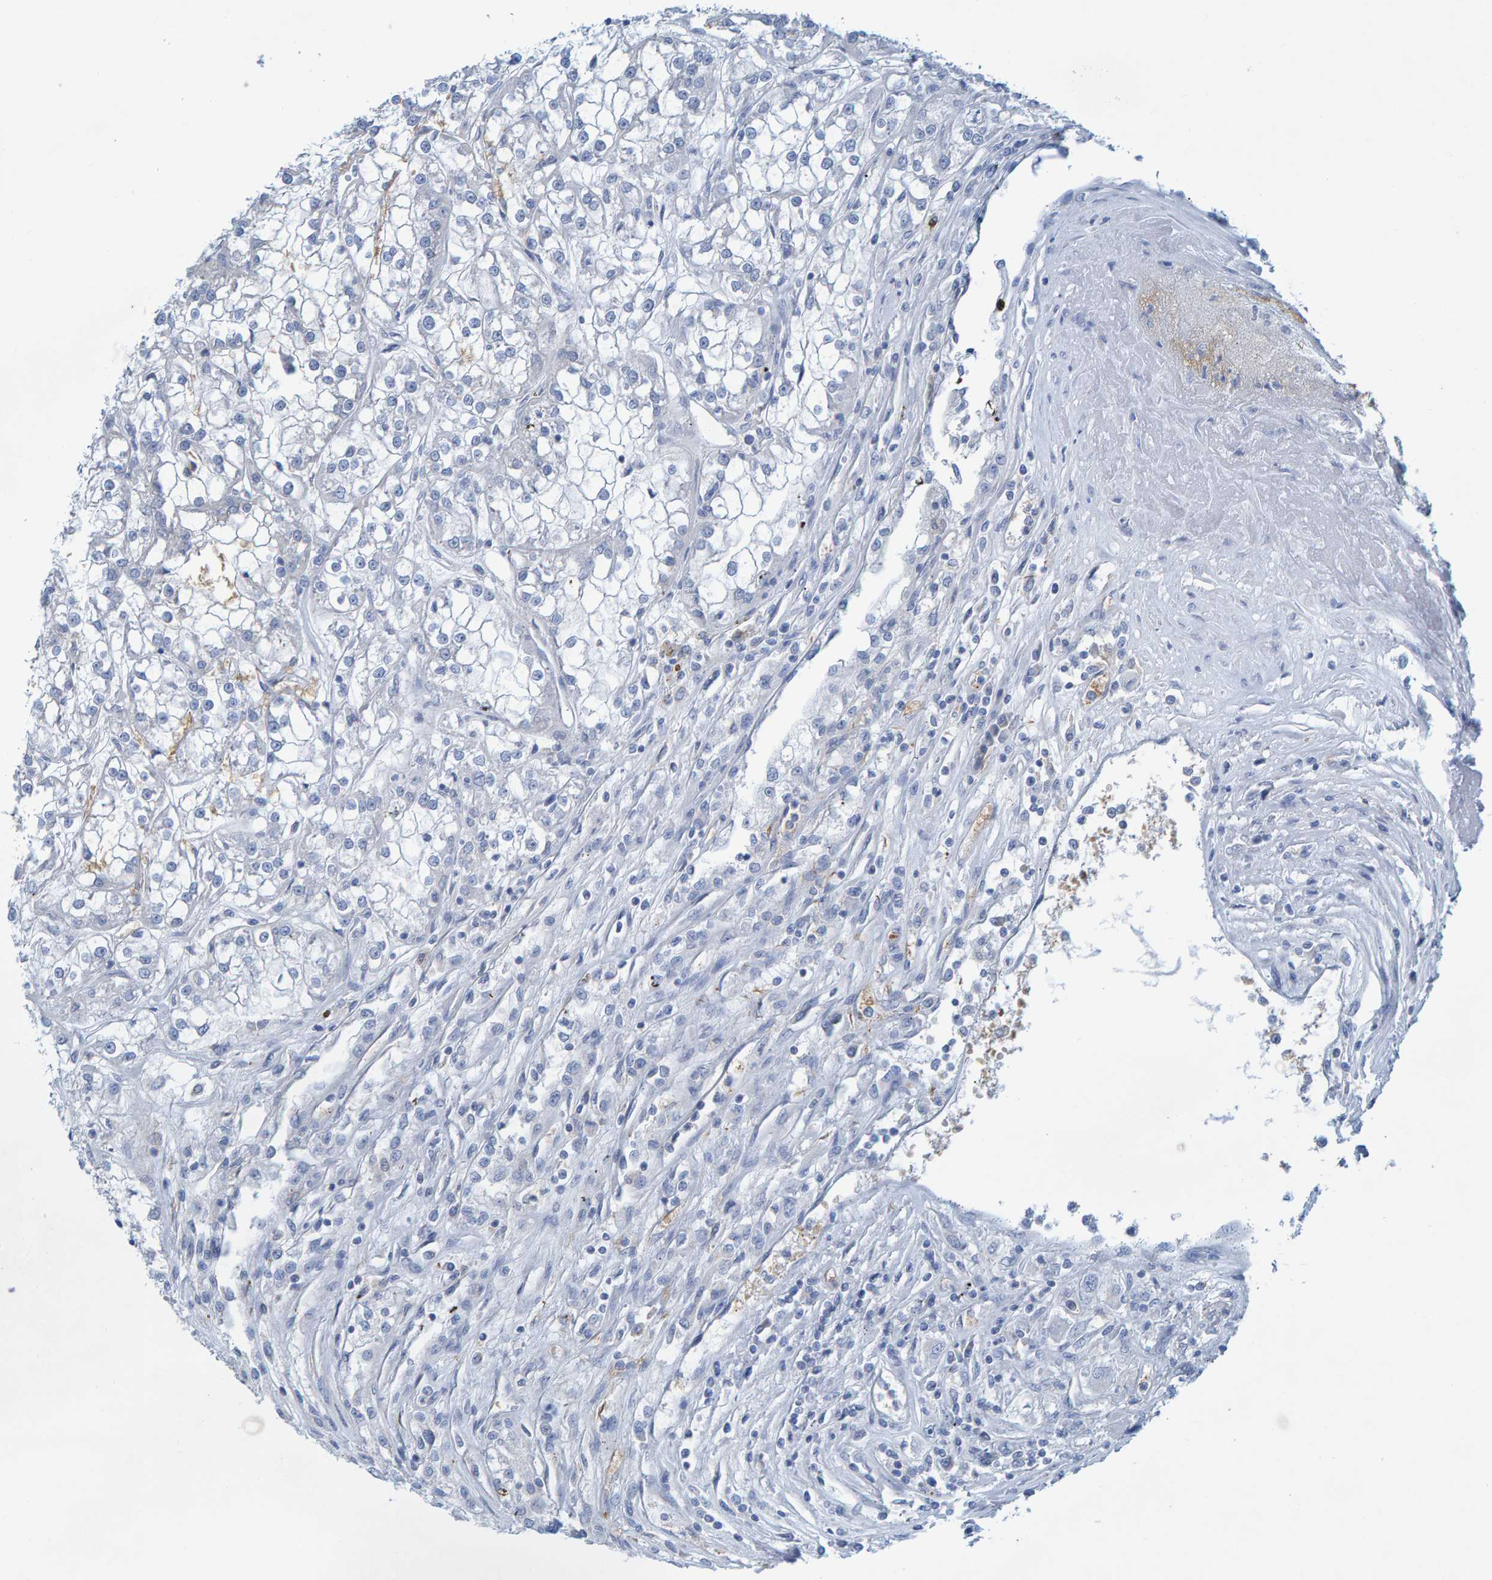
{"staining": {"intensity": "negative", "quantity": "none", "location": "none"}, "tissue": "renal cancer", "cell_type": "Tumor cells", "image_type": "cancer", "snomed": [{"axis": "morphology", "description": "Adenocarcinoma, NOS"}, {"axis": "topography", "description": "Kidney"}], "caption": "Photomicrograph shows no protein positivity in tumor cells of renal adenocarcinoma tissue. (Brightfield microscopy of DAB (3,3'-diaminobenzidine) immunohistochemistry at high magnification).", "gene": "ALAD", "patient": {"sex": "female", "age": 52}}